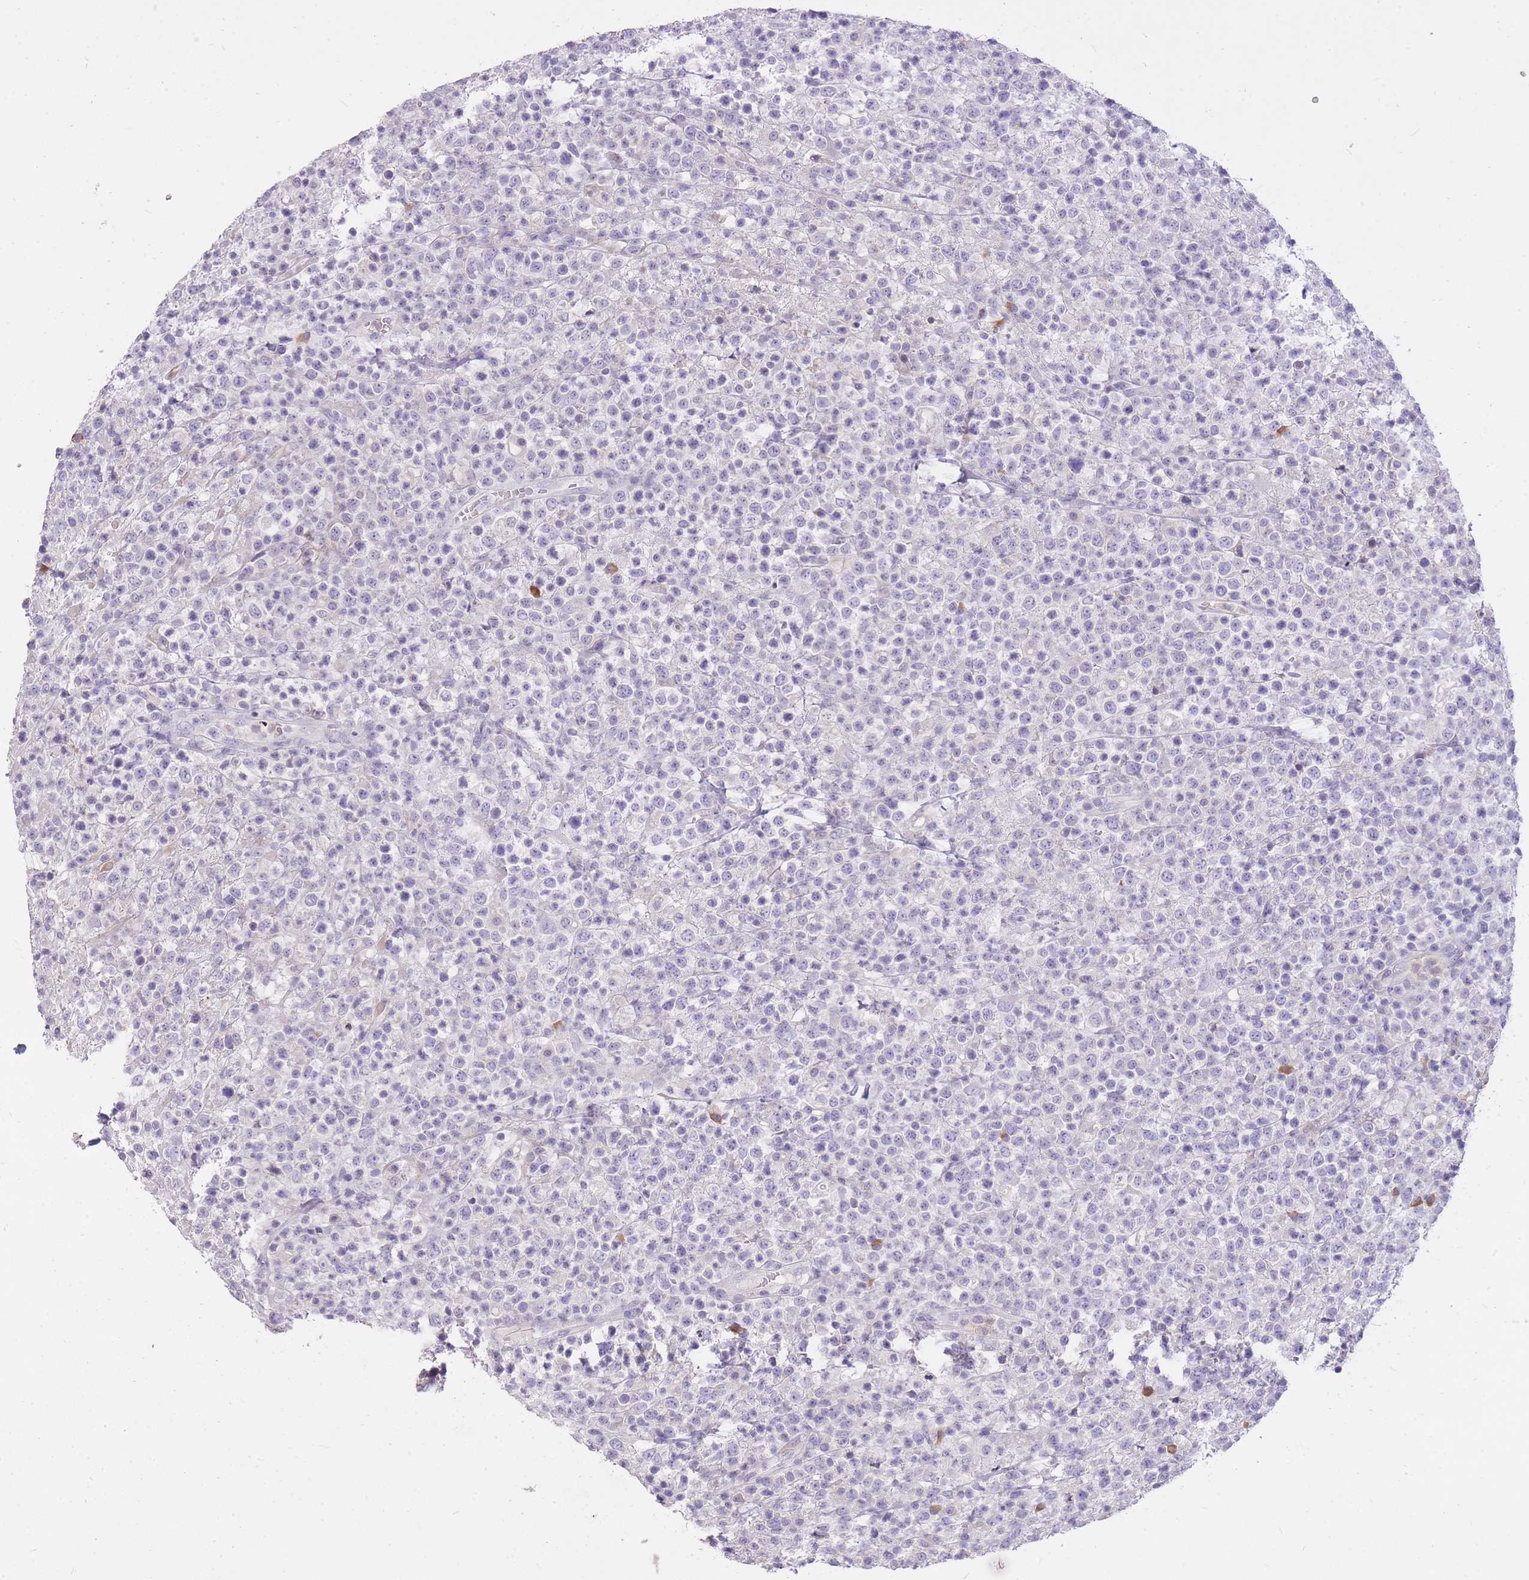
{"staining": {"intensity": "negative", "quantity": "none", "location": "none"}, "tissue": "lymphoma", "cell_type": "Tumor cells", "image_type": "cancer", "snomed": [{"axis": "morphology", "description": "Malignant lymphoma, non-Hodgkin's type, High grade"}, {"axis": "topography", "description": "Colon"}], "caption": "Immunohistochemistry (IHC) micrograph of high-grade malignant lymphoma, non-Hodgkin's type stained for a protein (brown), which exhibits no expression in tumor cells.", "gene": "FRG2C", "patient": {"sex": "female", "age": 53}}